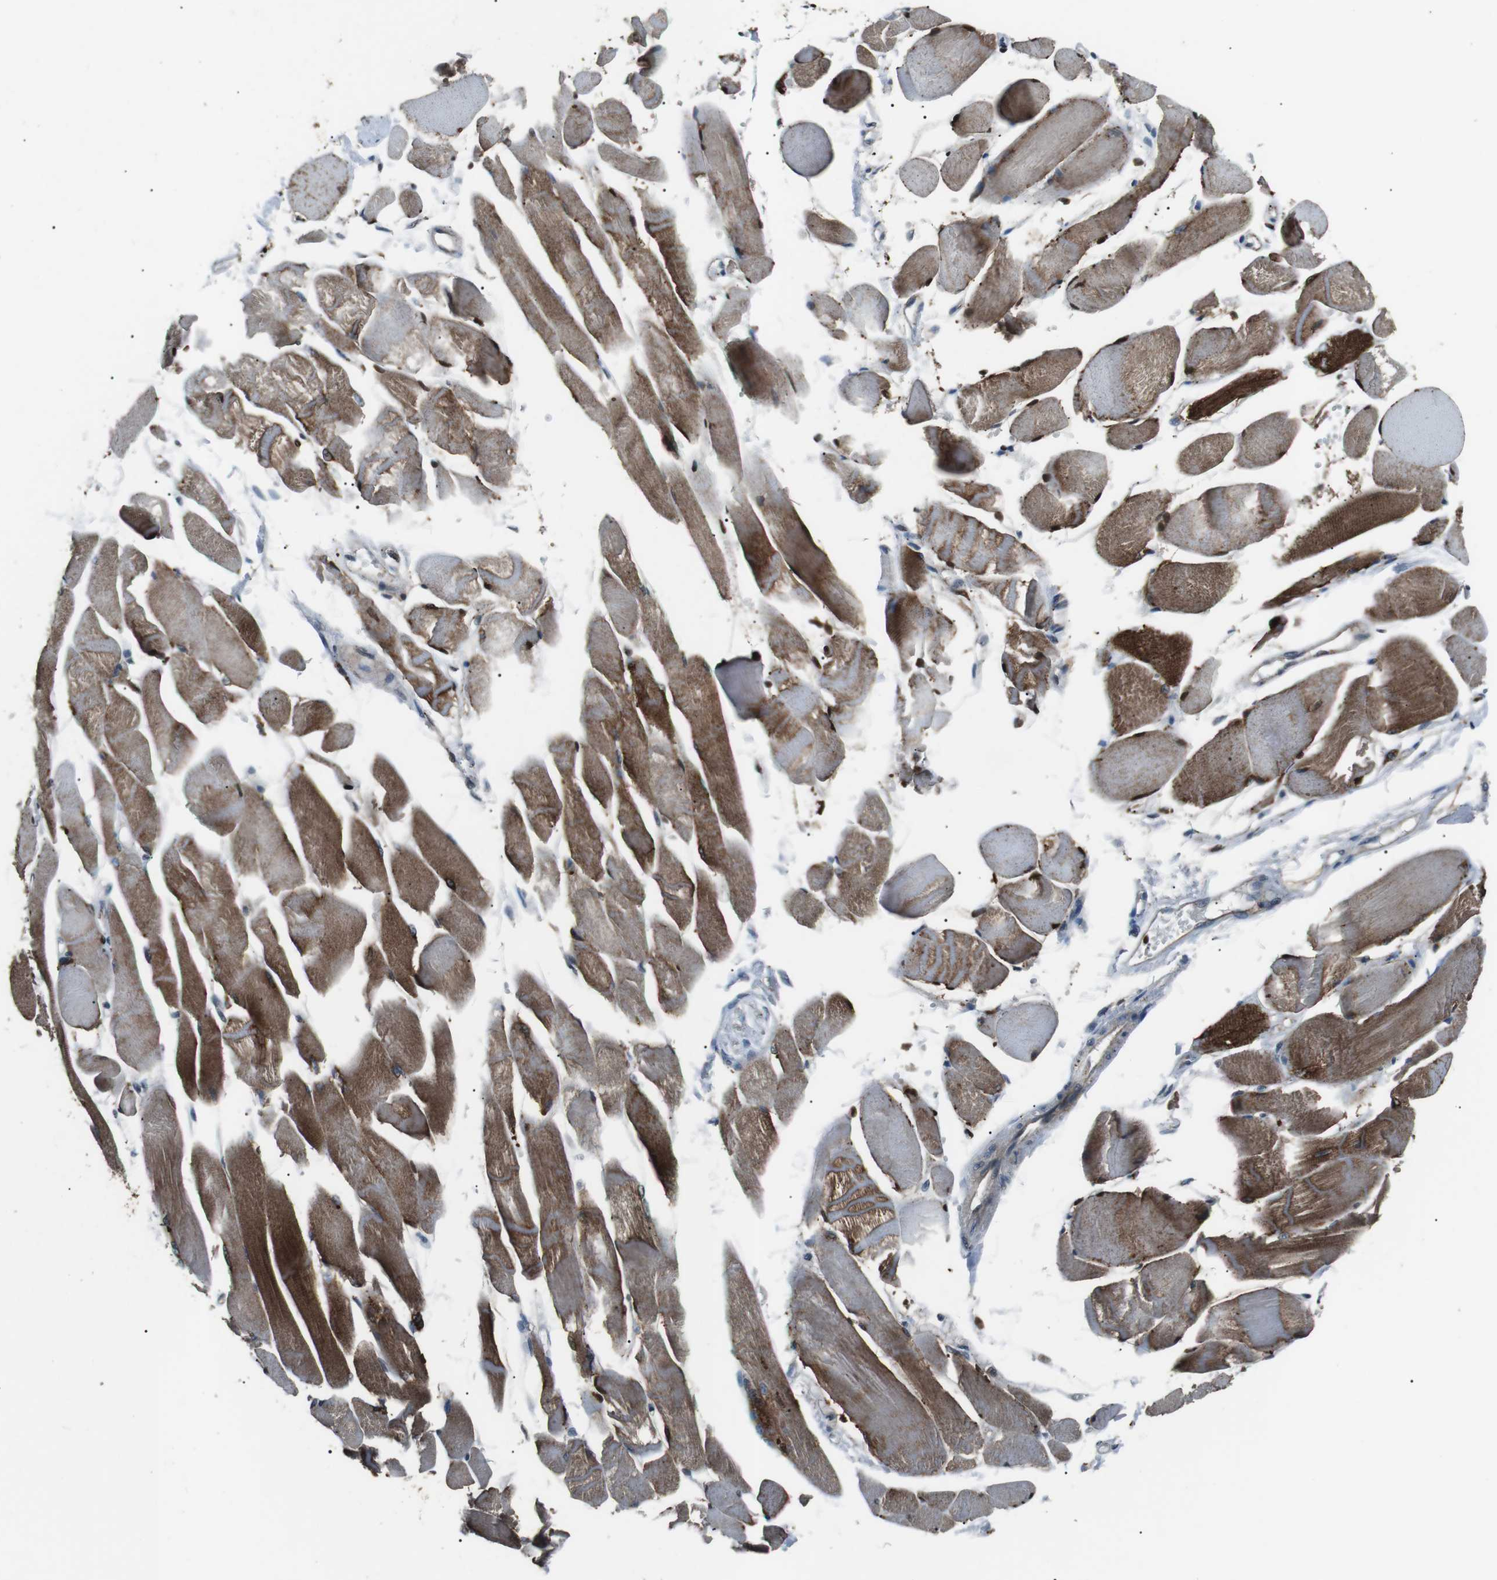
{"staining": {"intensity": "strong", "quantity": ">75%", "location": "cytoplasmic/membranous"}, "tissue": "skeletal muscle", "cell_type": "Myocytes", "image_type": "normal", "snomed": [{"axis": "morphology", "description": "Normal tissue, NOS"}, {"axis": "topography", "description": "Skeletal muscle"}, {"axis": "topography", "description": "Peripheral nerve tissue"}], "caption": "An IHC micrograph of unremarkable tissue is shown. Protein staining in brown highlights strong cytoplasmic/membranous positivity in skeletal muscle within myocytes.", "gene": "NEK7", "patient": {"sex": "female", "age": 84}}